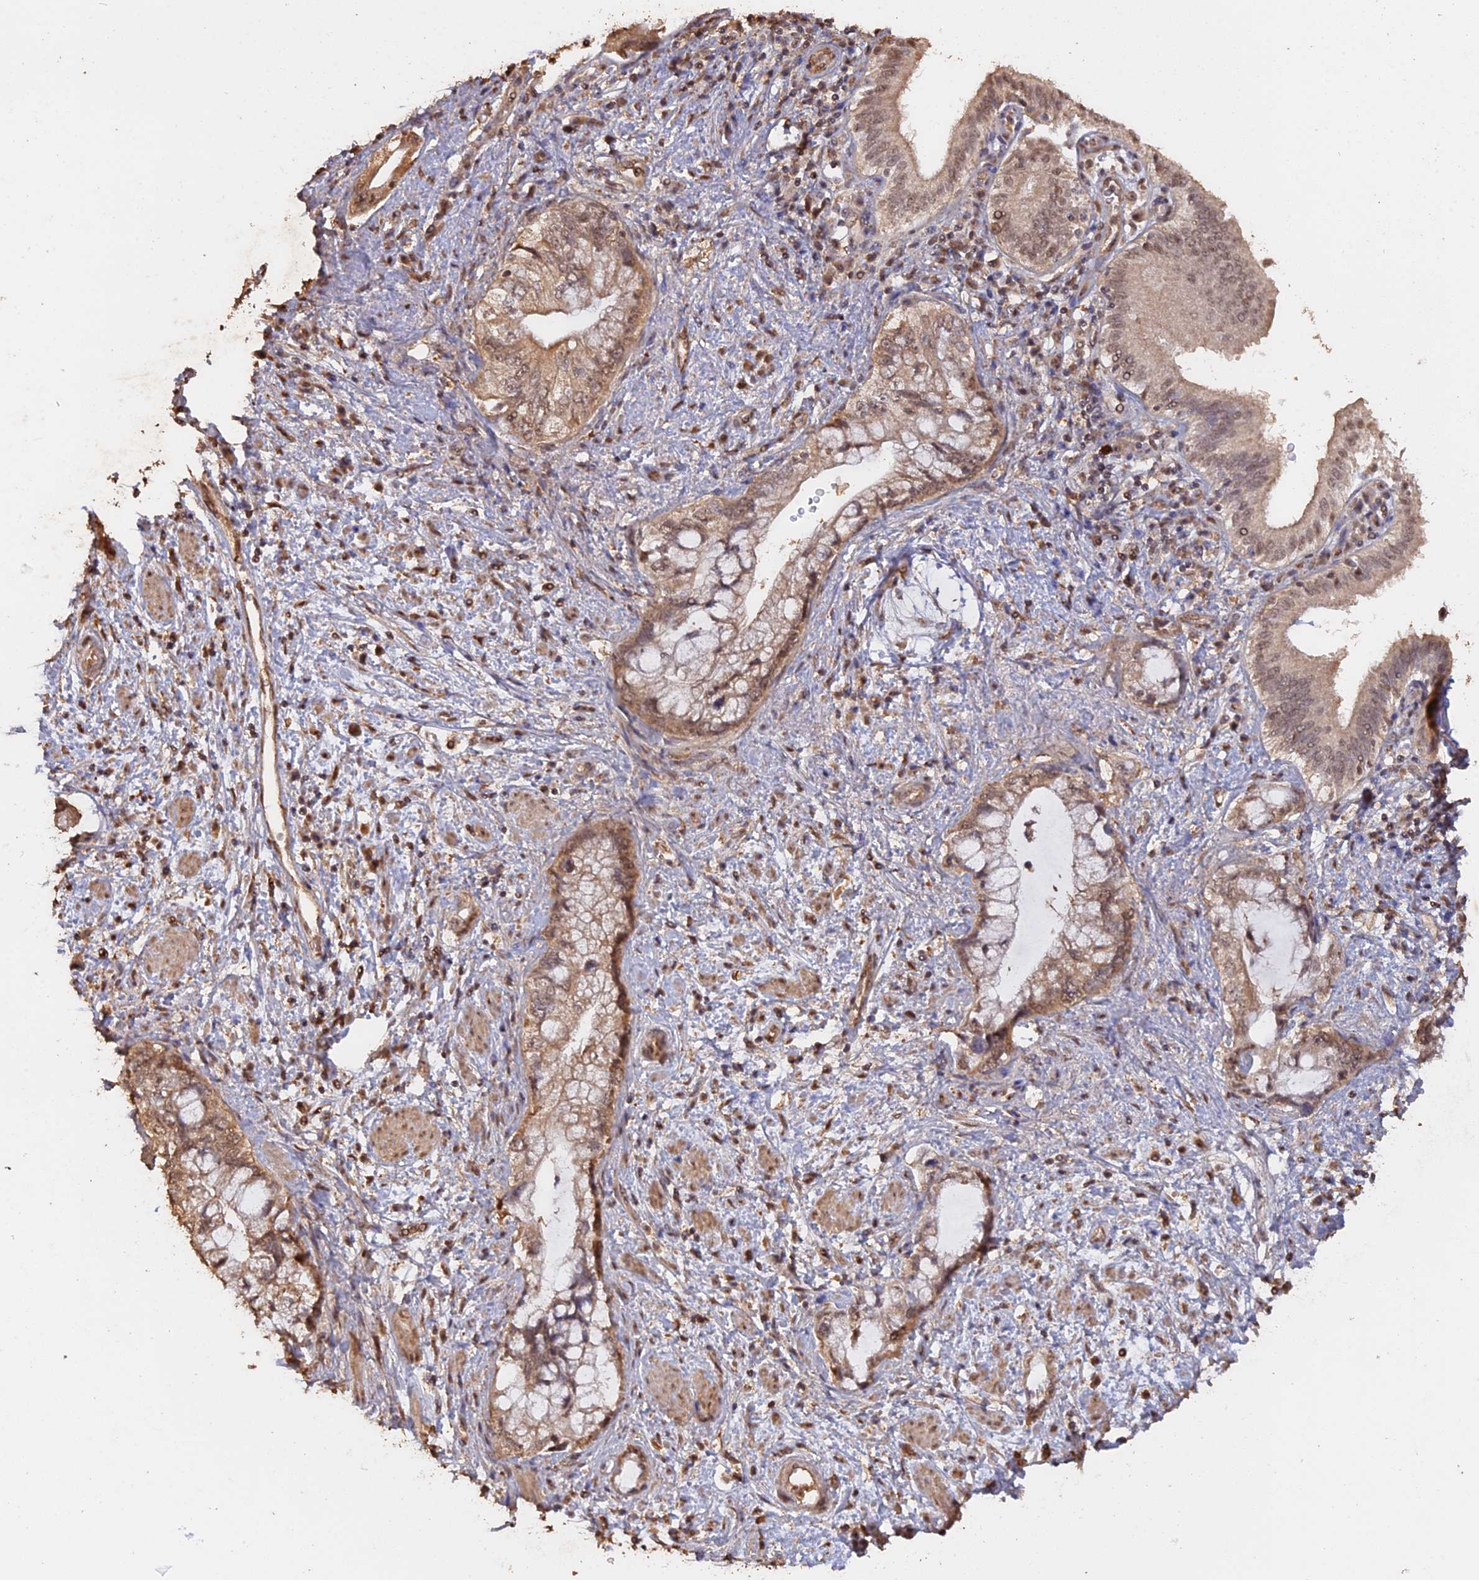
{"staining": {"intensity": "moderate", "quantity": ">75%", "location": "cytoplasmic/membranous,nuclear"}, "tissue": "pancreatic cancer", "cell_type": "Tumor cells", "image_type": "cancer", "snomed": [{"axis": "morphology", "description": "Adenocarcinoma, NOS"}, {"axis": "topography", "description": "Pancreas"}], "caption": "The micrograph exhibits immunohistochemical staining of pancreatic cancer. There is moderate cytoplasmic/membranous and nuclear staining is identified in about >75% of tumor cells.", "gene": "PSMC6", "patient": {"sex": "female", "age": 73}}